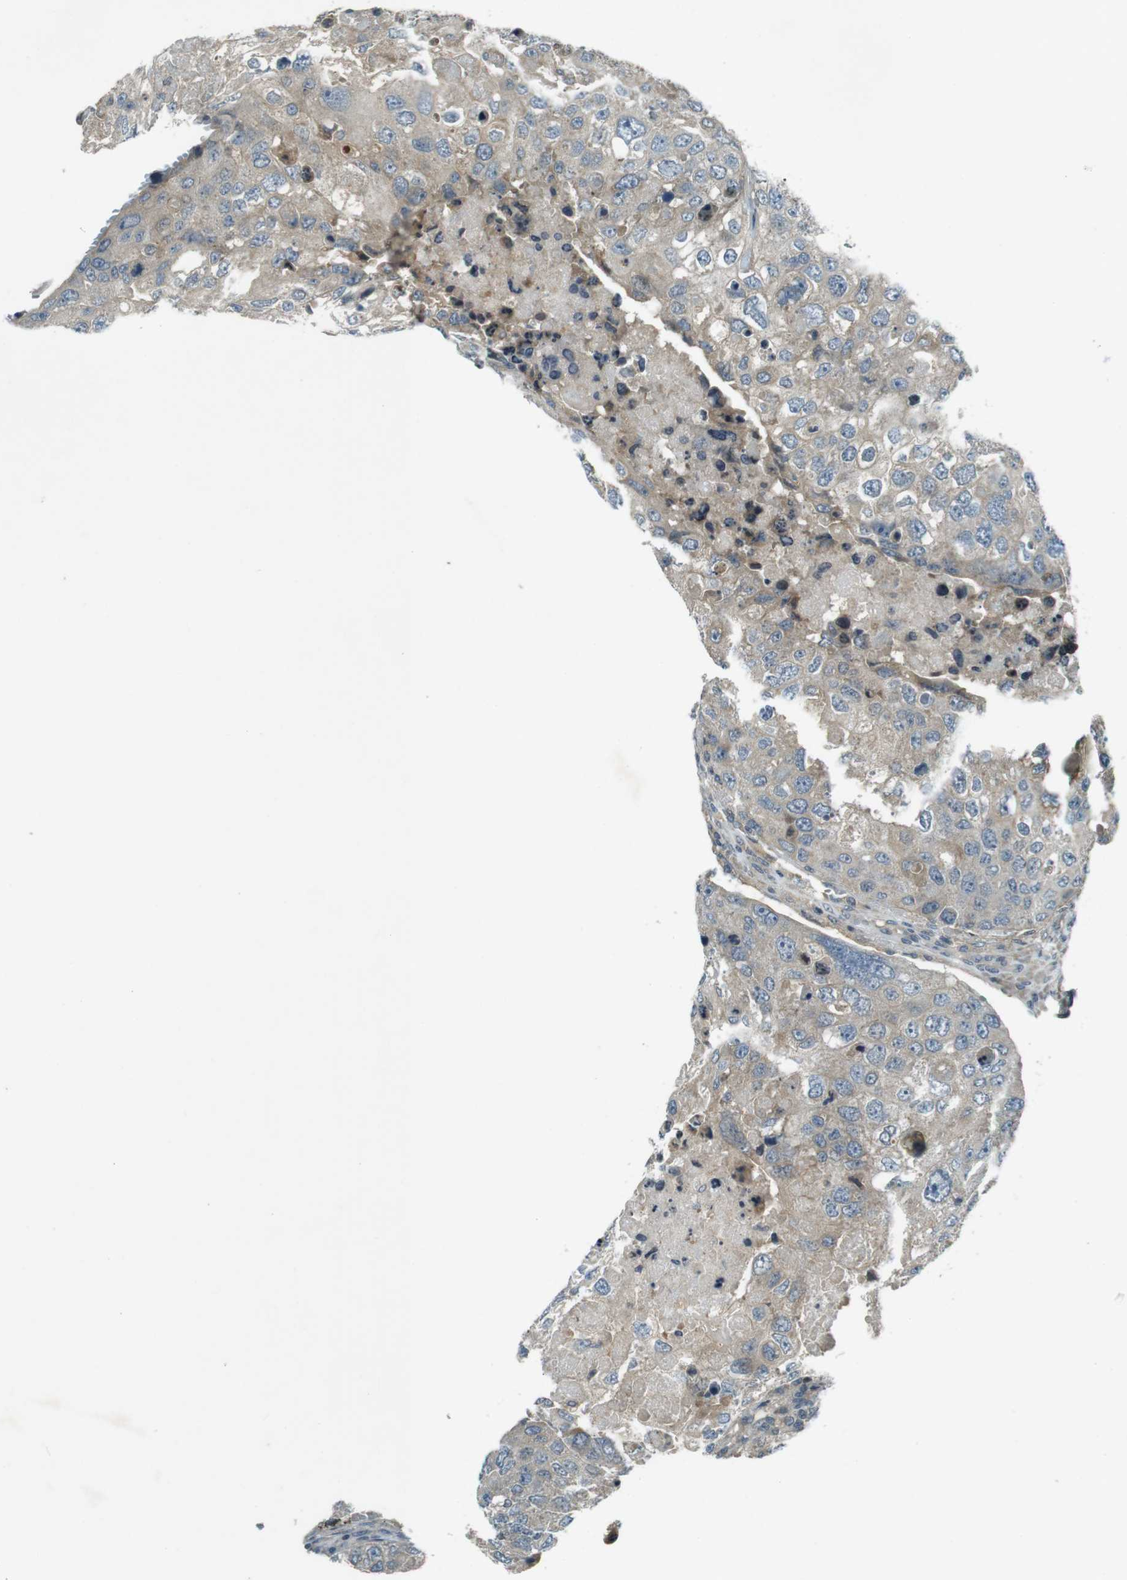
{"staining": {"intensity": "weak", "quantity": "<25%", "location": "cytoplasmic/membranous"}, "tissue": "urothelial cancer", "cell_type": "Tumor cells", "image_type": "cancer", "snomed": [{"axis": "morphology", "description": "Urothelial carcinoma, High grade"}, {"axis": "topography", "description": "Lymph node"}, {"axis": "topography", "description": "Urinary bladder"}], "caption": "Immunohistochemical staining of human urothelial cancer exhibits no significant positivity in tumor cells.", "gene": "ZYX", "patient": {"sex": "male", "age": 51}}